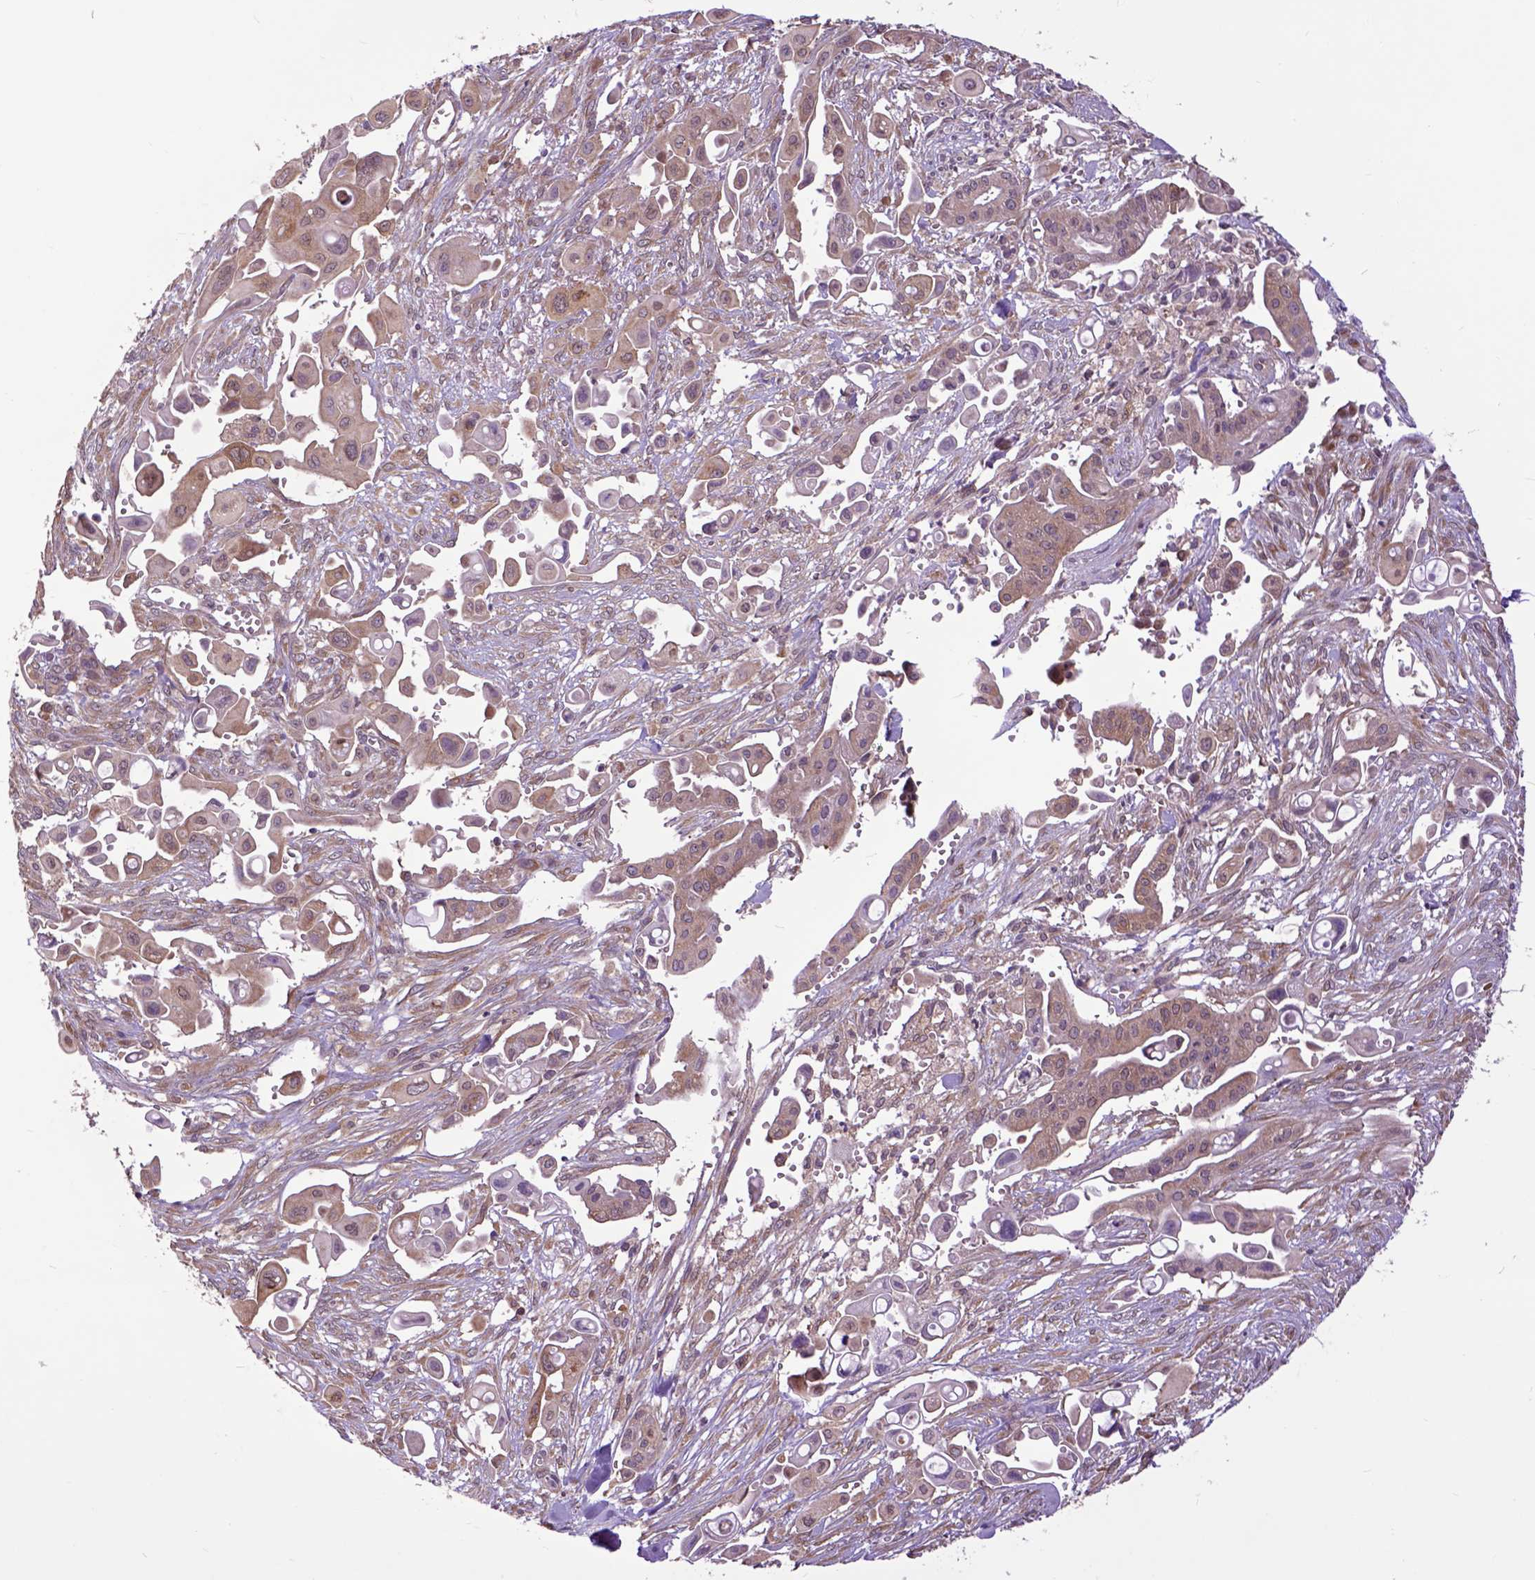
{"staining": {"intensity": "weak", "quantity": ">75%", "location": "cytoplasmic/membranous"}, "tissue": "pancreatic cancer", "cell_type": "Tumor cells", "image_type": "cancer", "snomed": [{"axis": "morphology", "description": "Adenocarcinoma, NOS"}, {"axis": "topography", "description": "Pancreas"}], "caption": "Pancreatic cancer (adenocarcinoma) stained with DAB immunohistochemistry shows low levels of weak cytoplasmic/membranous positivity in about >75% of tumor cells. Using DAB (brown) and hematoxylin (blue) stains, captured at high magnification using brightfield microscopy.", "gene": "ARL1", "patient": {"sex": "male", "age": 50}}